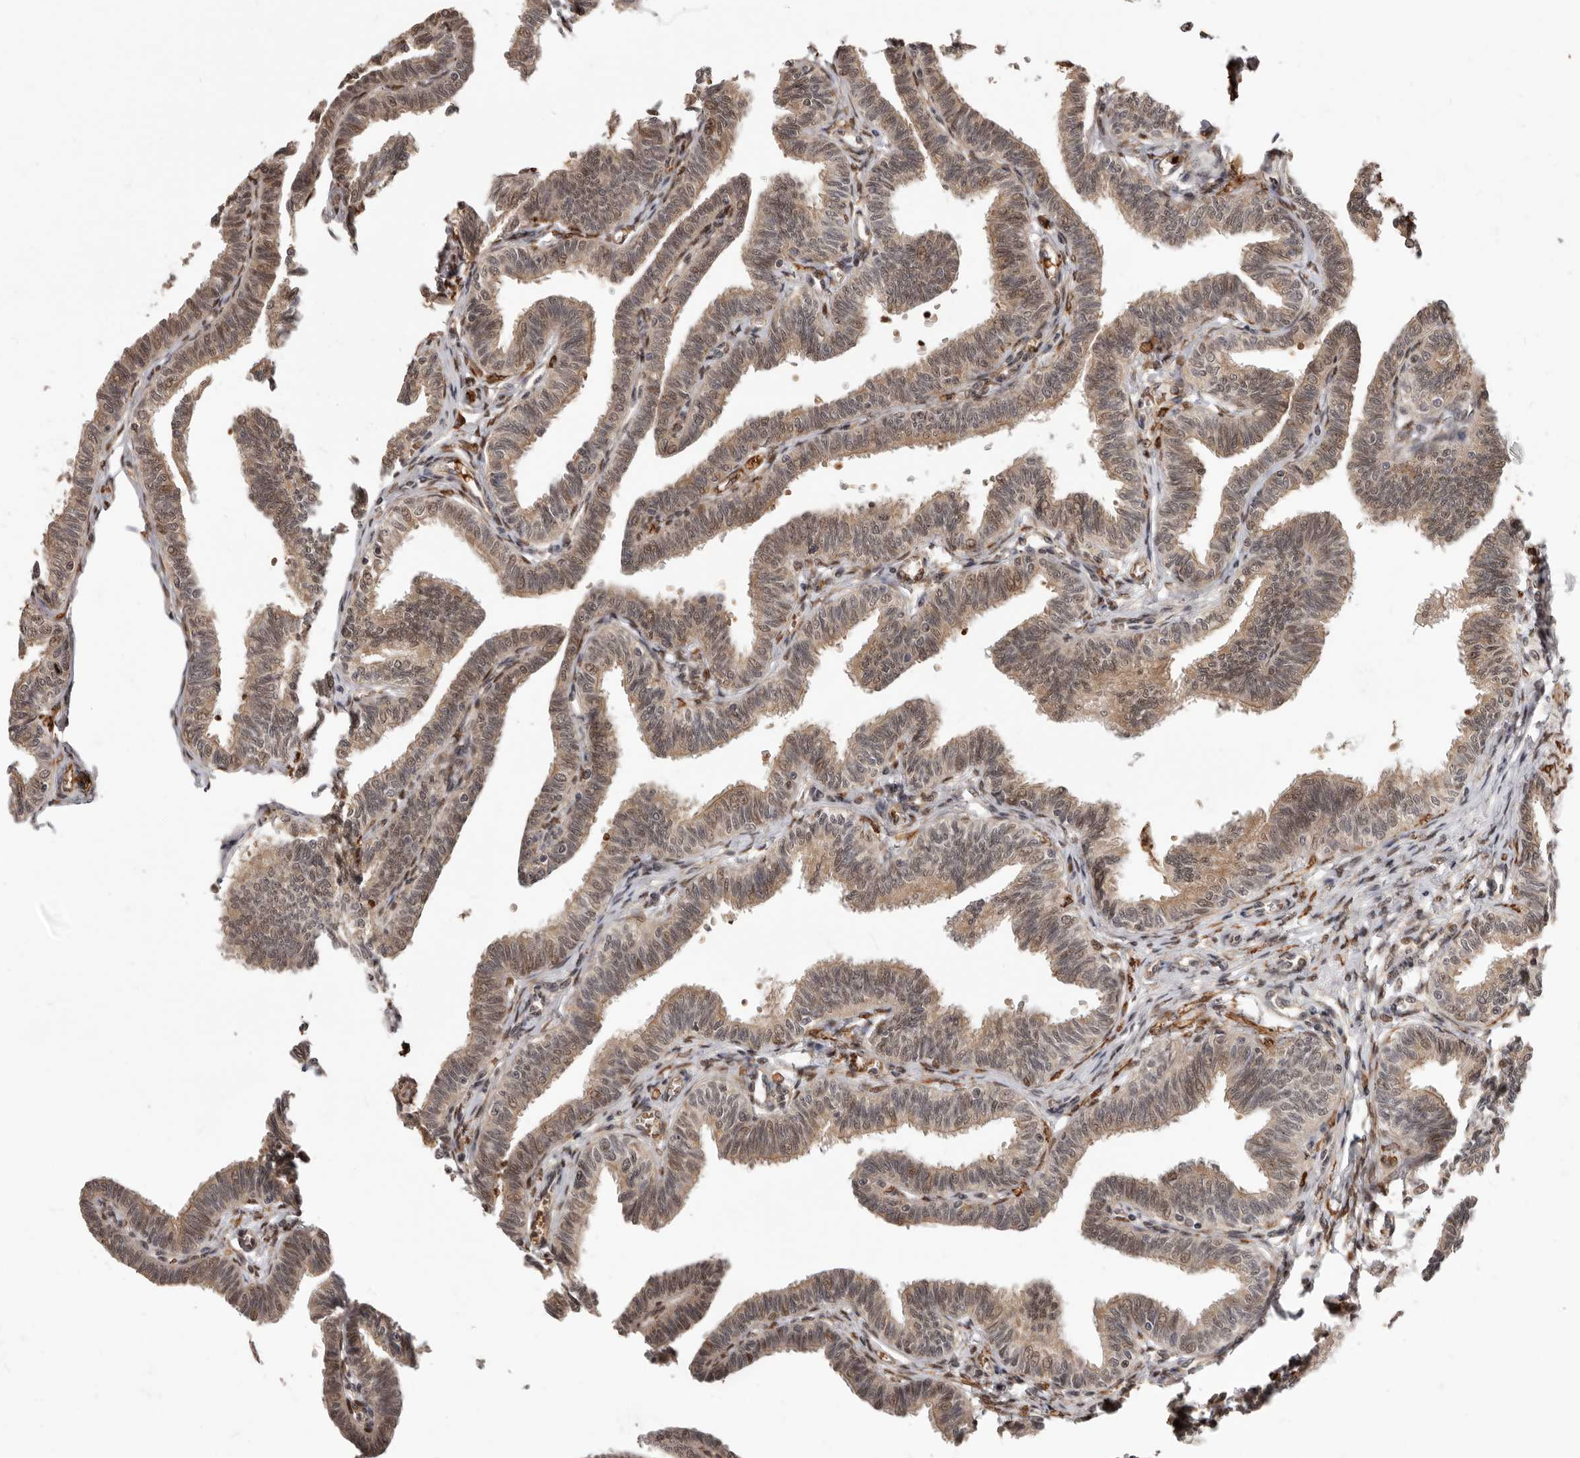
{"staining": {"intensity": "moderate", "quantity": ">75%", "location": "cytoplasmic/membranous,nuclear"}, "tissue": "fallopian tube", "cell_type": "Glandular cells", "image_type": "normal", "snomed": [{"axis": "morphology", "description": "Normal tissue, NOS"}, {"axis": "topography", "description": "Fallopian tube"}, {"axis": "topography", "description": "Ovary"}], "caption": "IHC of unremarkable fallopian tube exhibits medium levels of moderate cytoplasmic/membranous,nuclear positivity in approximately >75% of glandular cells.", "gene": "NCOA3", "patient": {"sex": "female", "age": 23}}